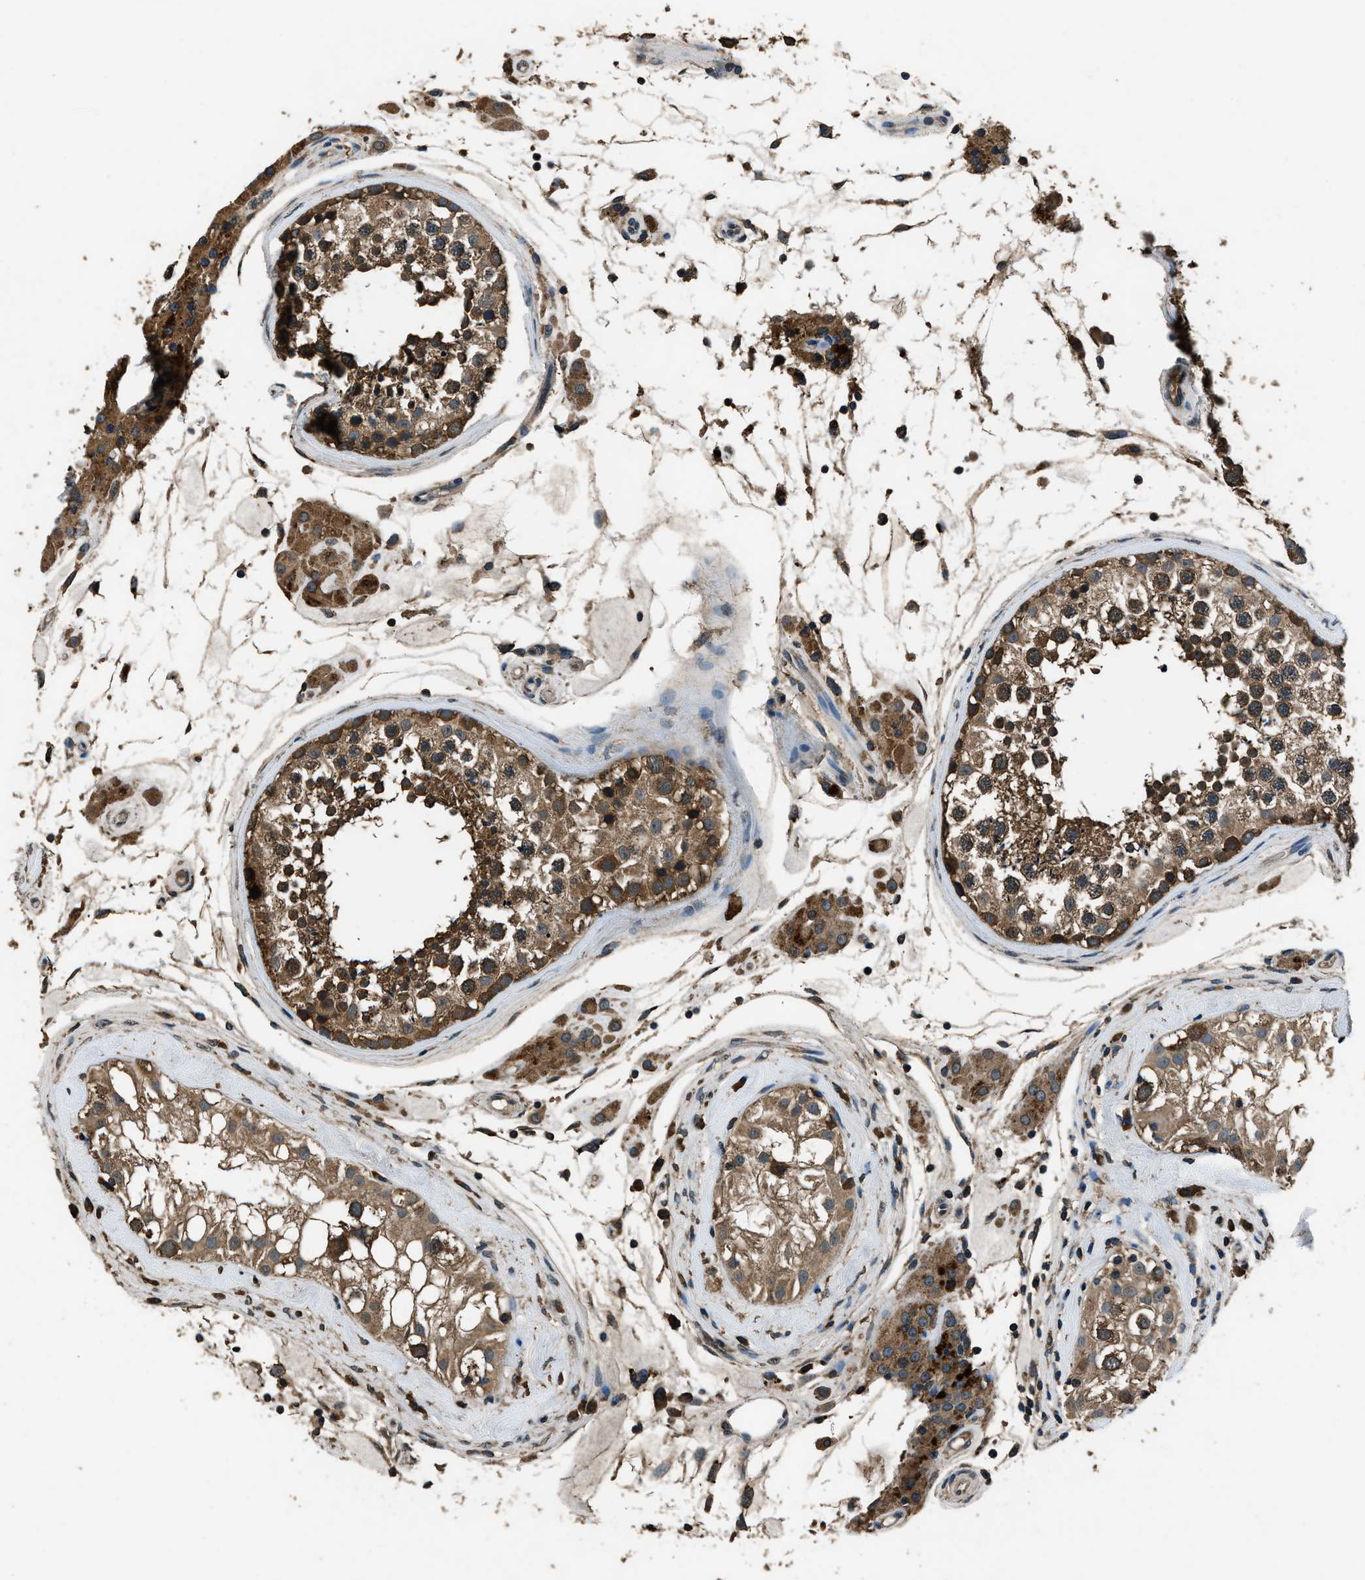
{"staining": {"intensity": "moderate", "quantity": ">75%", "location": "cytoplasmic/membranous"}, "tissue": "testis", "cell_type": "Cells in seminiferous ducts", "image_type": "normal", "snomed": [{"axis": "morphology", "description": "Normal tissue, NOS"}, {"axis": "topography", "description": "Testis"}], "caption": "Immunohistochemistry photomicrograph of benign testis stained for a protein (brown), which displays medium levels of moderate cytoplasmic/membranous staining in approximately >75% of cells in seminiferous ducts.", "gene": "SALL3", "patient": {"sex": "male", "age": 46}}